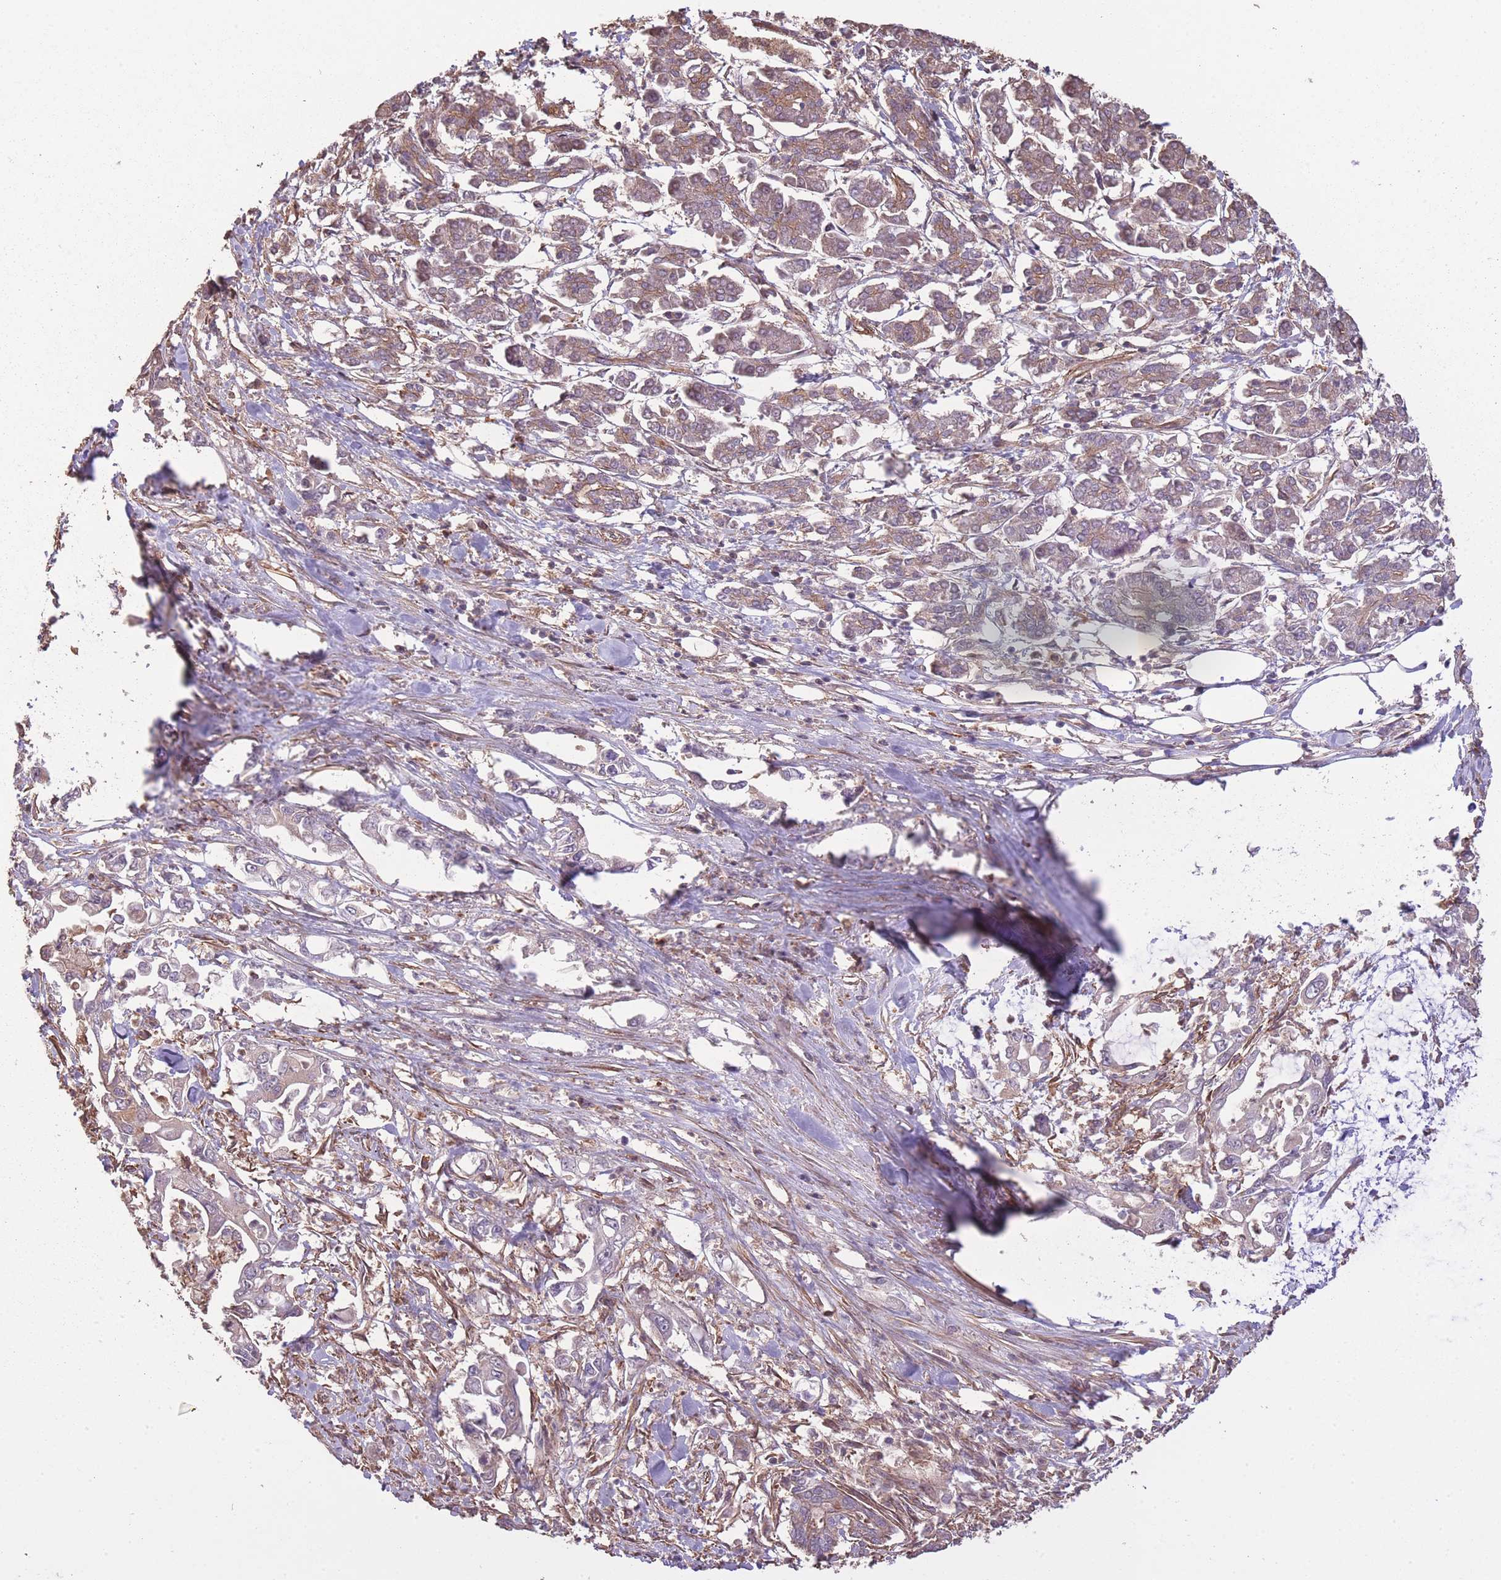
{"staining": {"intensity": "negative", "quantity": "none", "location": "none"}, "tissue": "pancreatic cancer", "cell_type": "Tumor cells", "image_type": "cancer", "snomed": [{"axis": "morphology", "description": "Adenocarcinoma, NOS"}, {"axis": "topography", "description": "Pancreas"}], "caption": "The histopathology image displays no staining of tumor cells in pancreatic cancer (adenocarcinoma).", "gene": "ARMH3", "patient": {"sex": "male", "age": 61}}